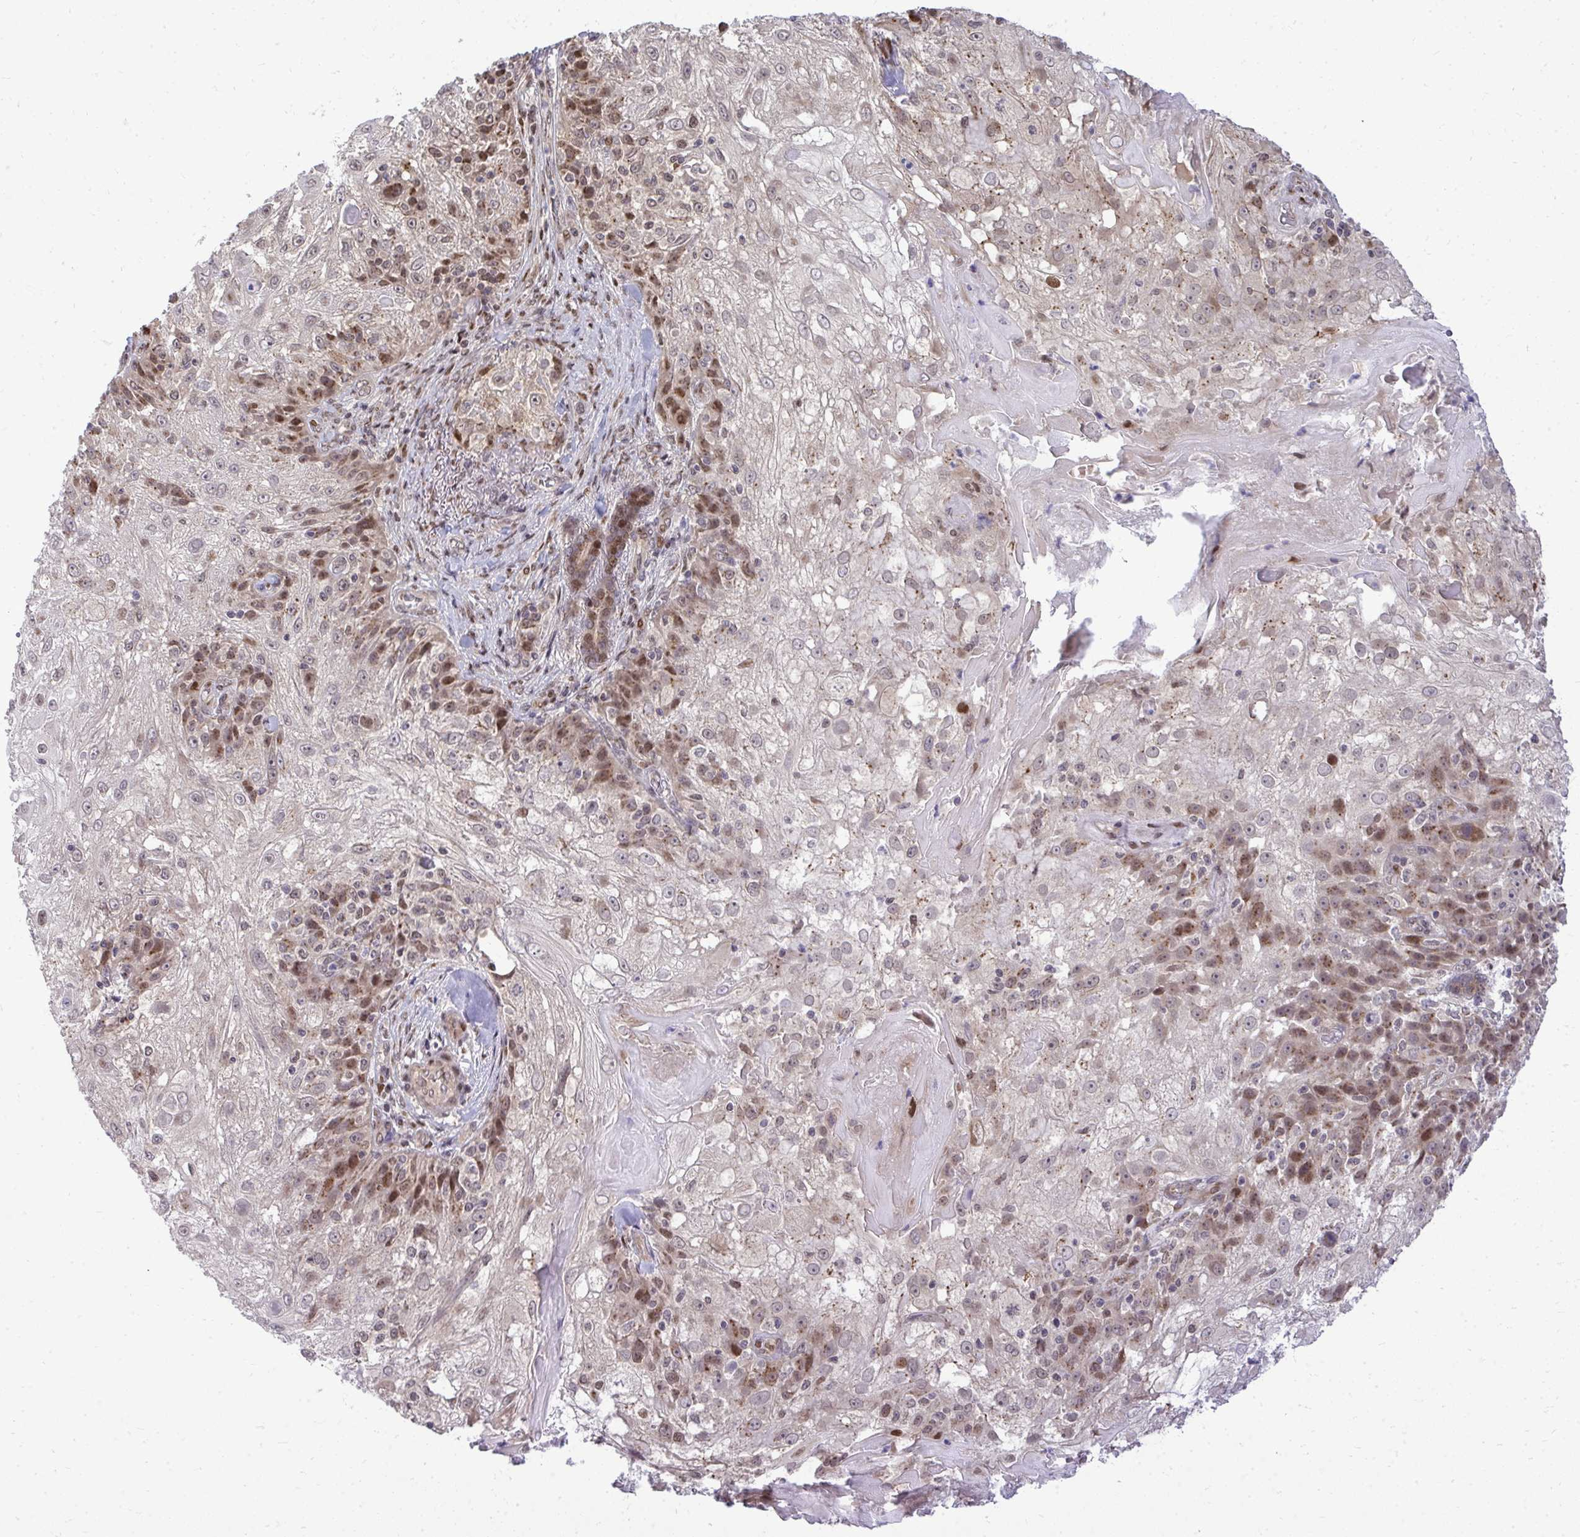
{"staining": {"intensity": "moderate", "quantity": "25%-75%", "location": "cytoplasmic/membranous,nuclear"}, "tissue": "skin cancer", "cell_type": "Tumor cells", "image_type": "cancer", "snomed": [{"axis": "morphology", "description": "Normal tissue, NOS"}, {"axis": "morphology", "description": "Squamous cell carcinoma, NOS"}, {"axis": "topography", "description": "Skin"}], "caption": "Skin cancer (squamous cell carcinoma) was stained to show a protein in brown. There is medium levels of moderate cytoplasmic/membranous and nuclear expression in approximately 25%-75% of tumor cells.", "gene": "PIGY", "patient": {"sex": "female", "age": 83}}